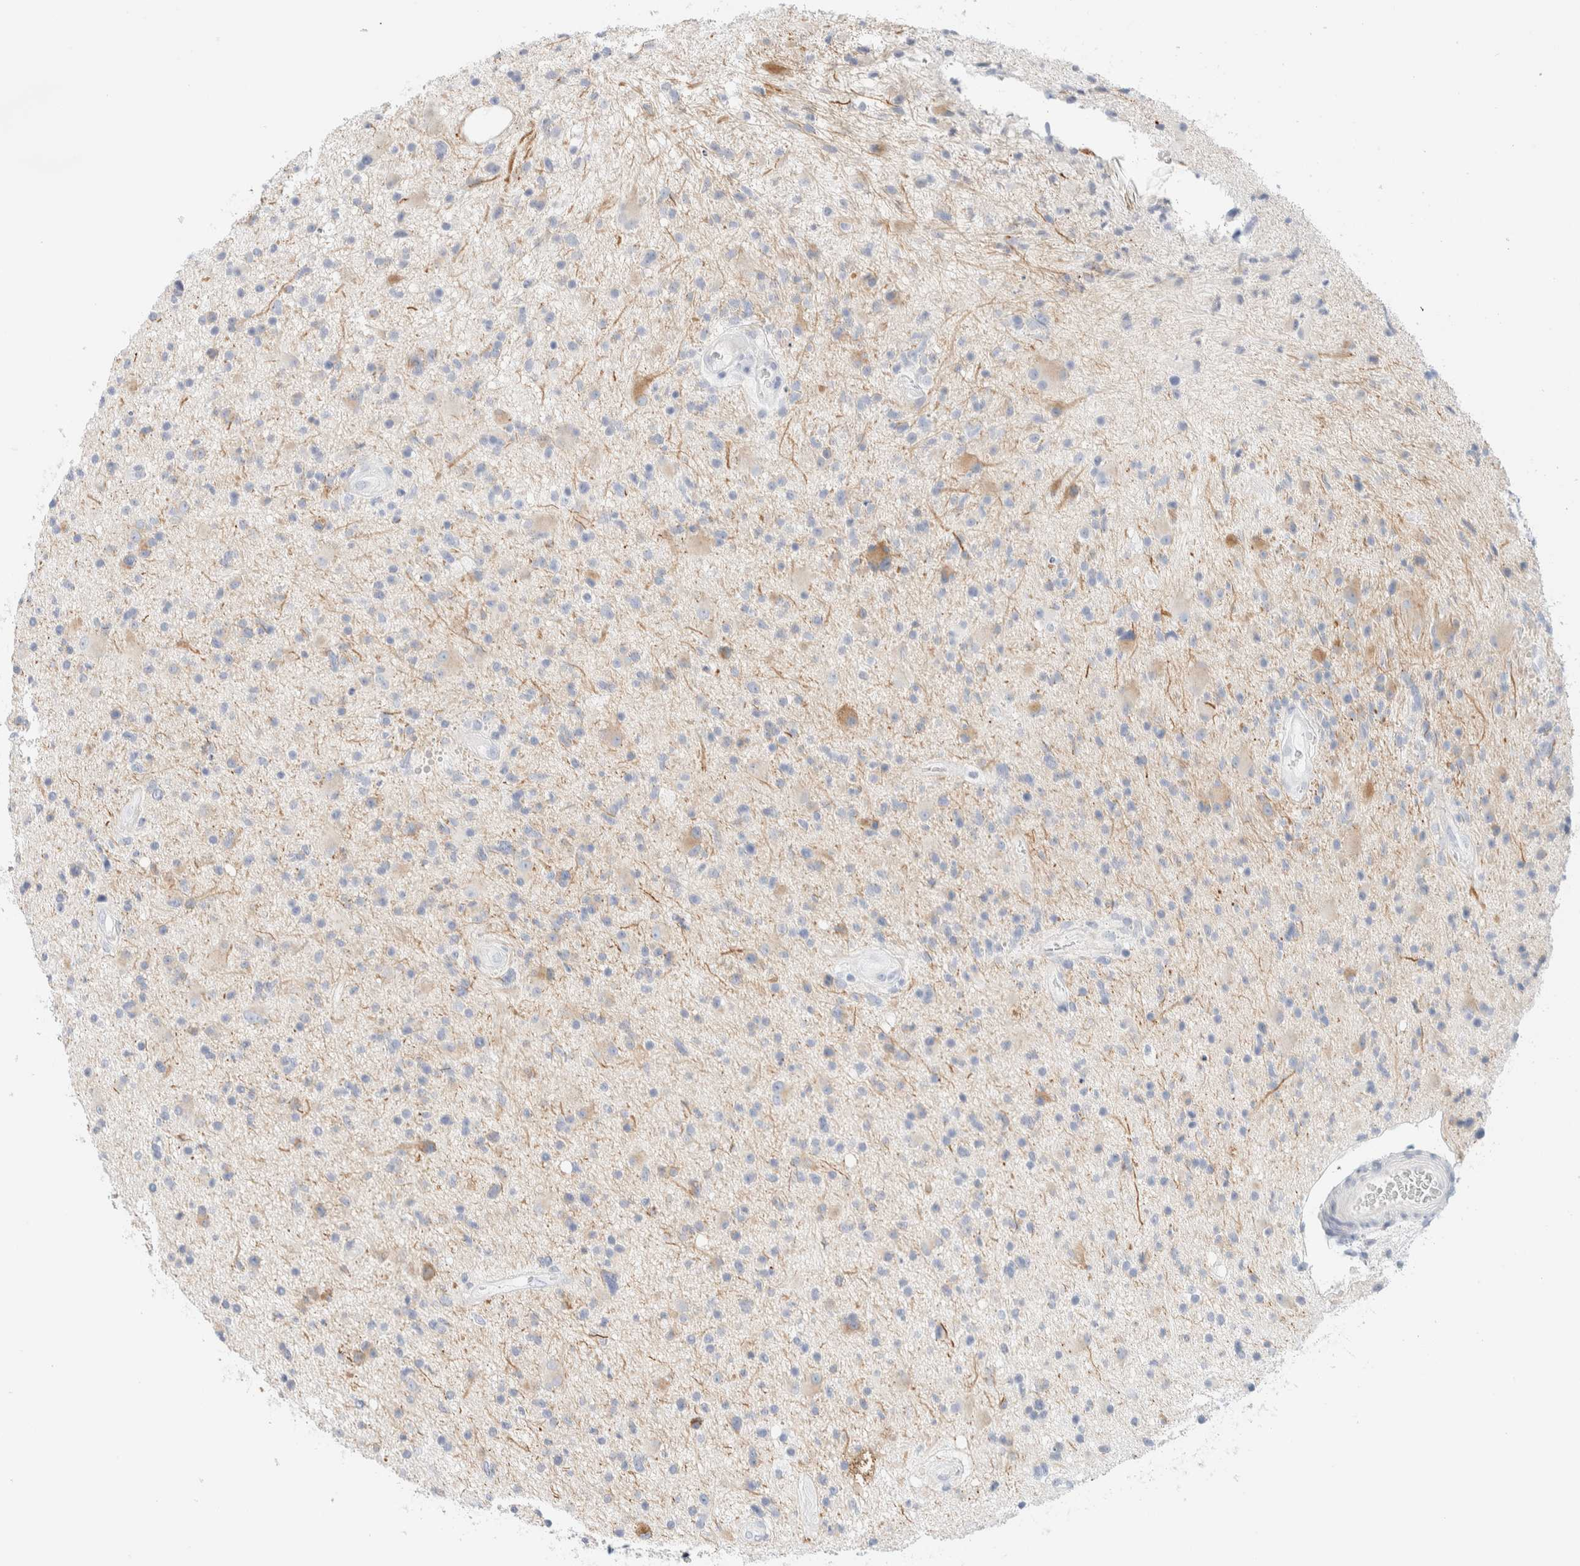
{"staining": {"intensity": "weak", "quantity": "<25%", "location": "cytoplasmic/membranous"}, "tissue": "glioma", "cell_type": "Tumor cells", "image_type": "cancer", "snomed": [{"axis": "morphology", "description": "Glioma, malignant, High grade"}, {"axis": "topography", "description": "Brain"}], "caption": "A histopathology image of human glioma is negative for staining in tumor cells. The staining is performed using DAB brown chromogen with nuclei counter-stained in using hematoxylin.", "gene": "ATCAY", "patient": {"sex": "male", "age": 33}}